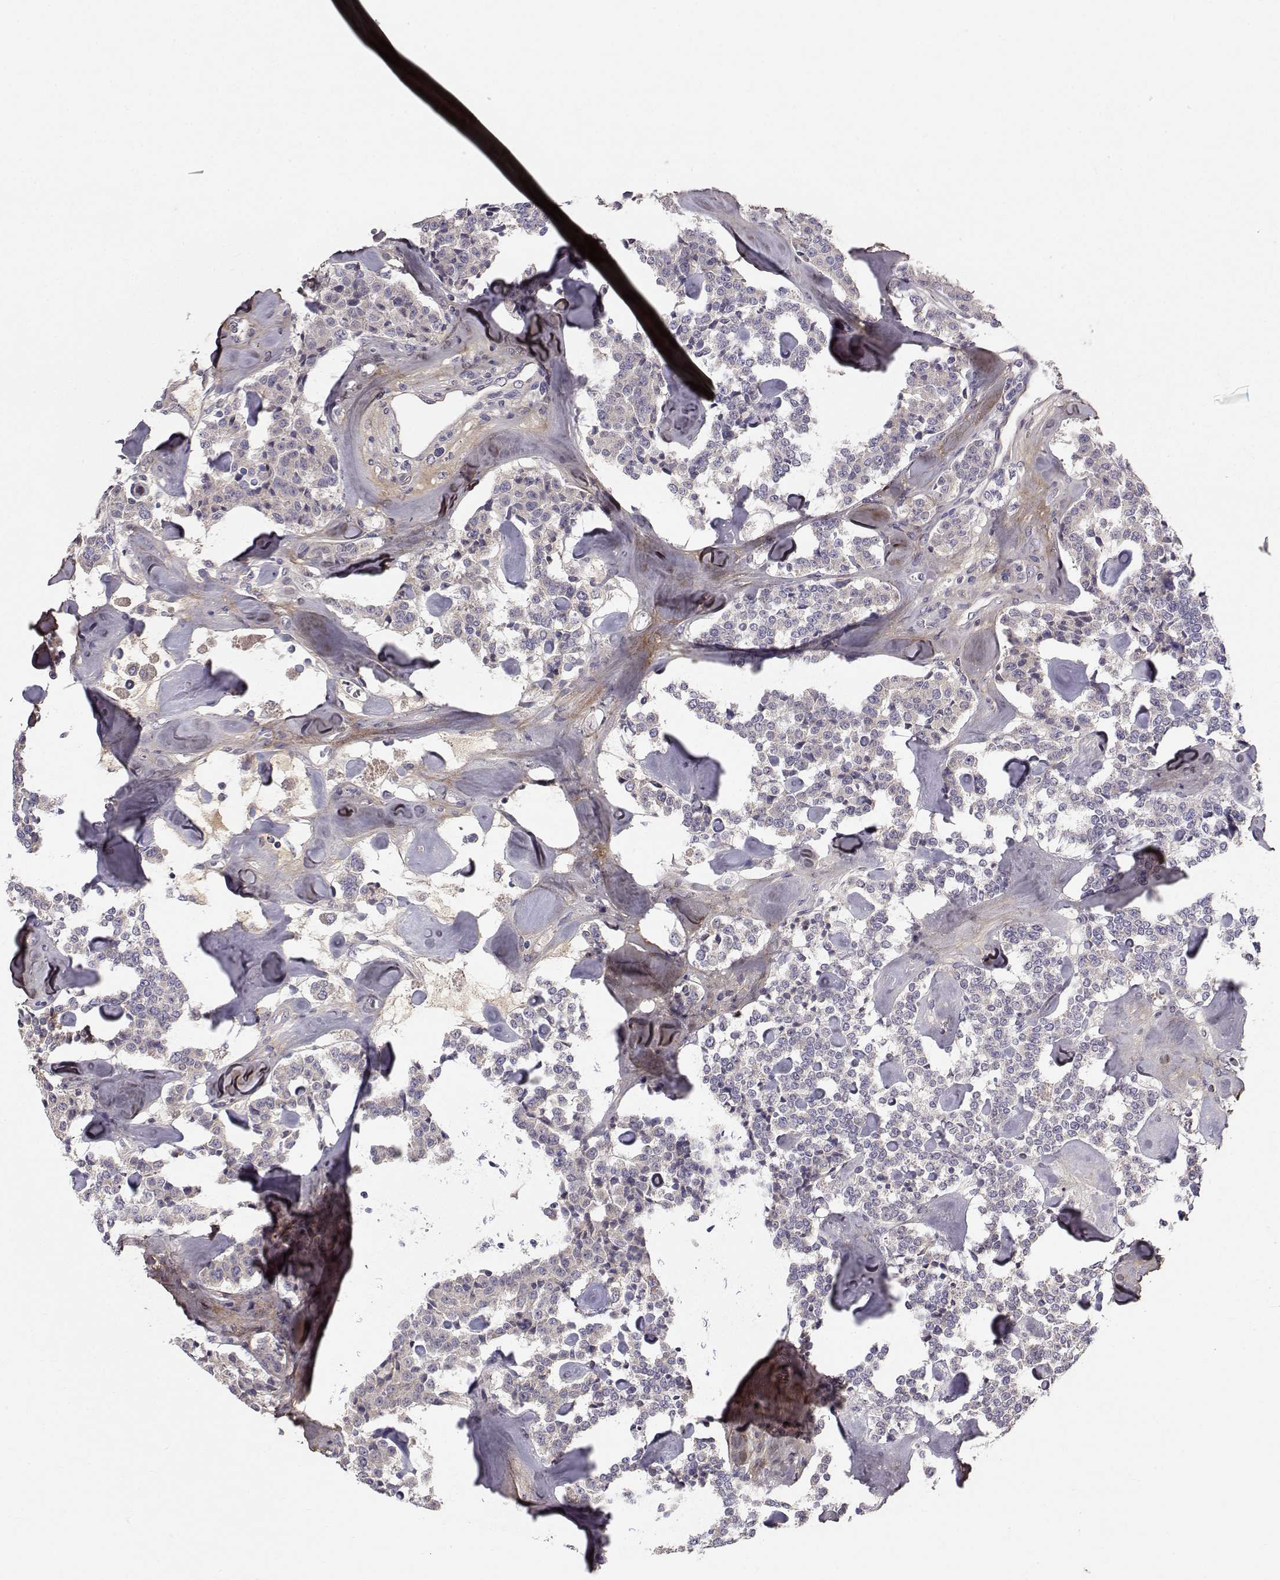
{"staining": {"intensity": "negative", "quantity": "none", "location": "none"}, "tissue": "carcinoid", "cell_type": "Tumor cells", "image_type": "cancer", "snomed": [{"axis": "morphology", "description": "Carcinoid, malignant, NOS"}, {"axis": "topography", "description": "Pancreas"}], "caption": "IHC micrograph of malignant carcinoid stained for a protein (brown), which exhibits no expression in tumor cells.", "gene": "PEX5L", "patient": {"sex": "male", "age": 41}}